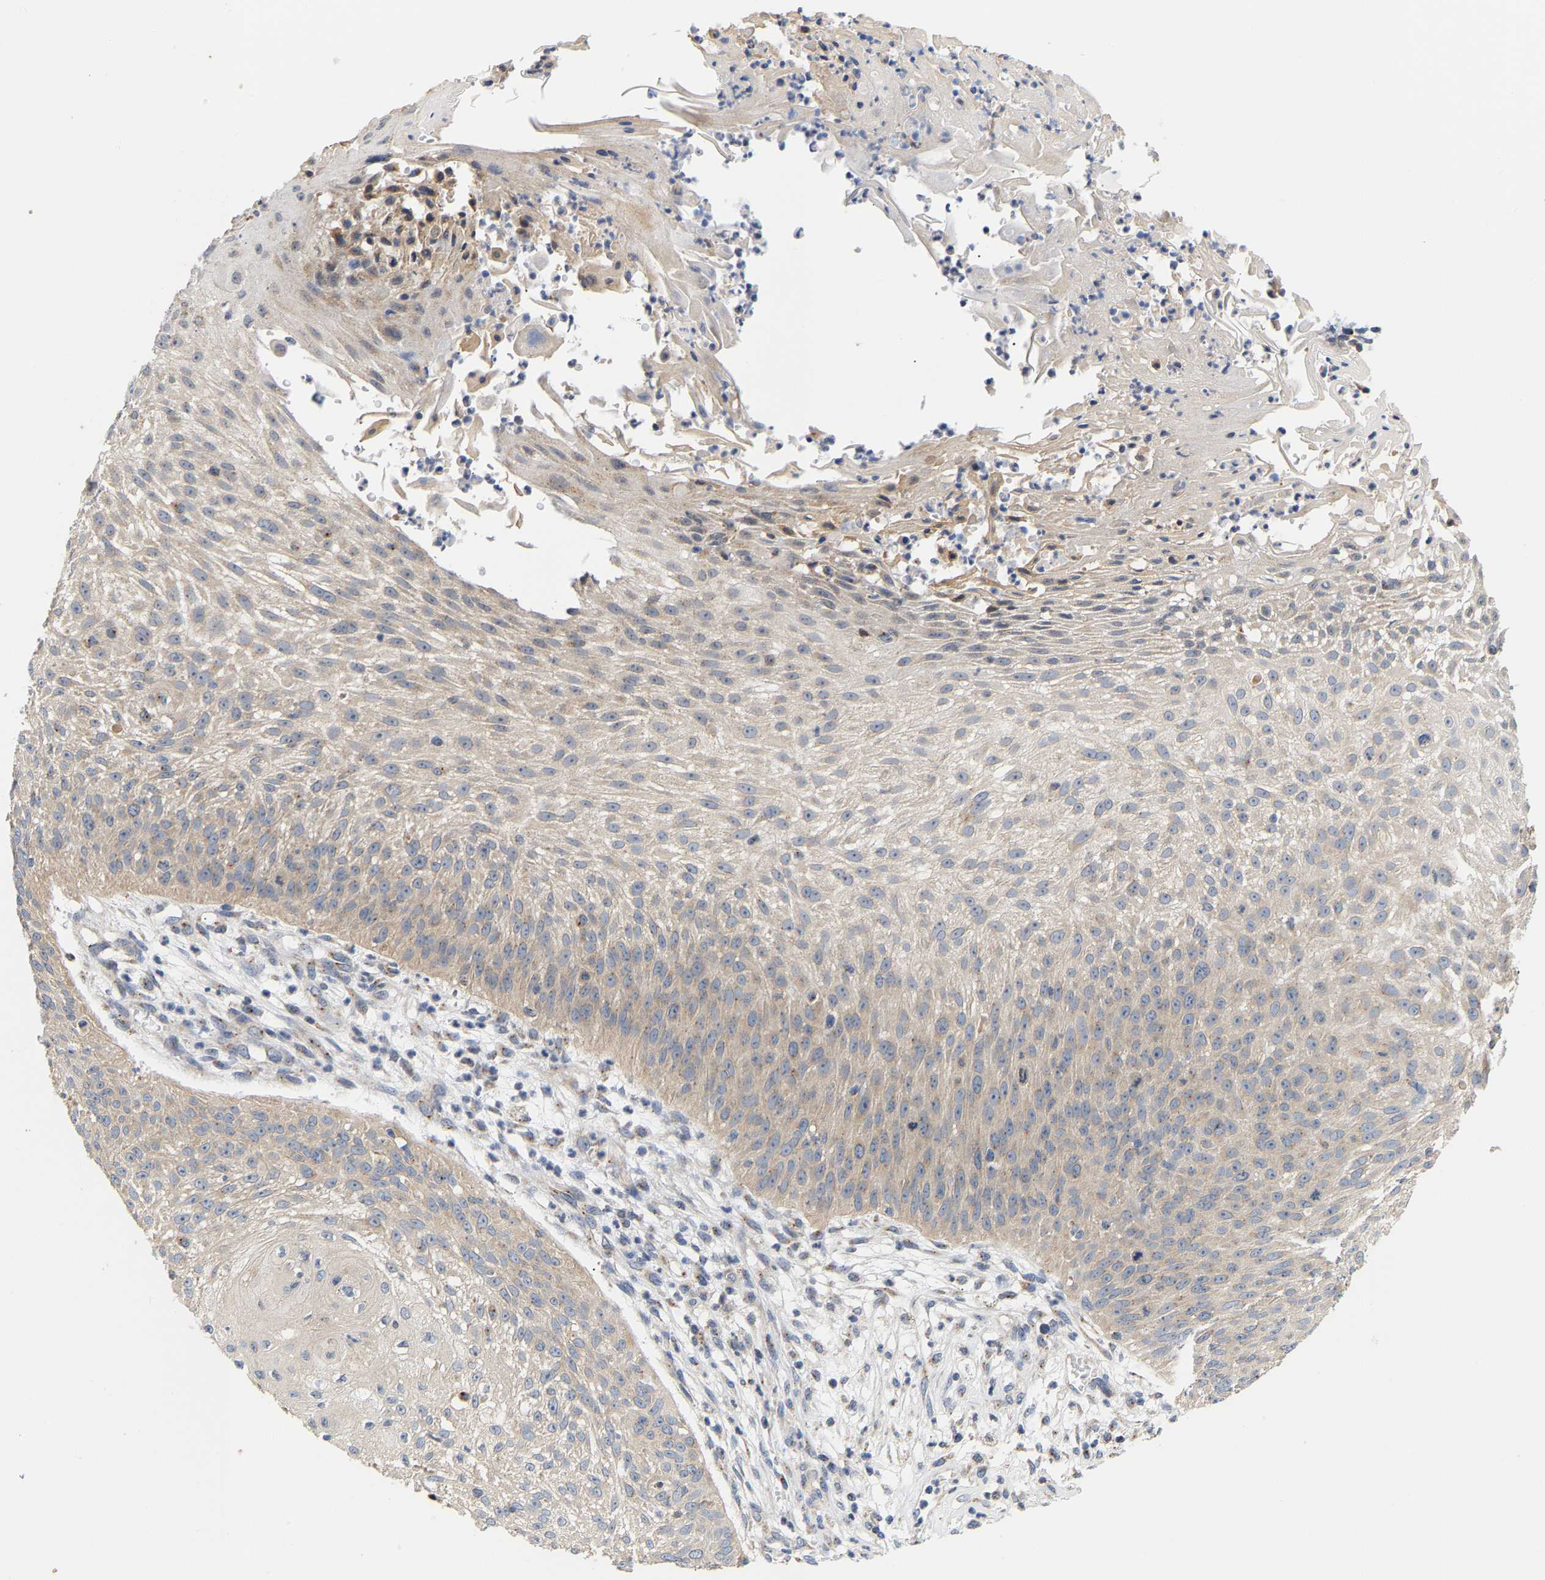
{"staining": {"intensity": "moderate", "quantity": "<25%", "location": "cytoplasmic/membranous"}, "tissue": "skin cancer", "cell_type": "Tumor cells", "image_type": "cancer", "snomed": [{"axis": "morphology", "description": "Squamous cell carcinoma, NOS"}, {"axis": "topography", "description": "Skin"}], "caption": "Protein analysis of skin cancer tissue displays moderate cytoplasmic/membranous expression in approximately <25% of tumor cells.", "gene": "PCNT", "patient": {"sex": "female", "age": 80}}